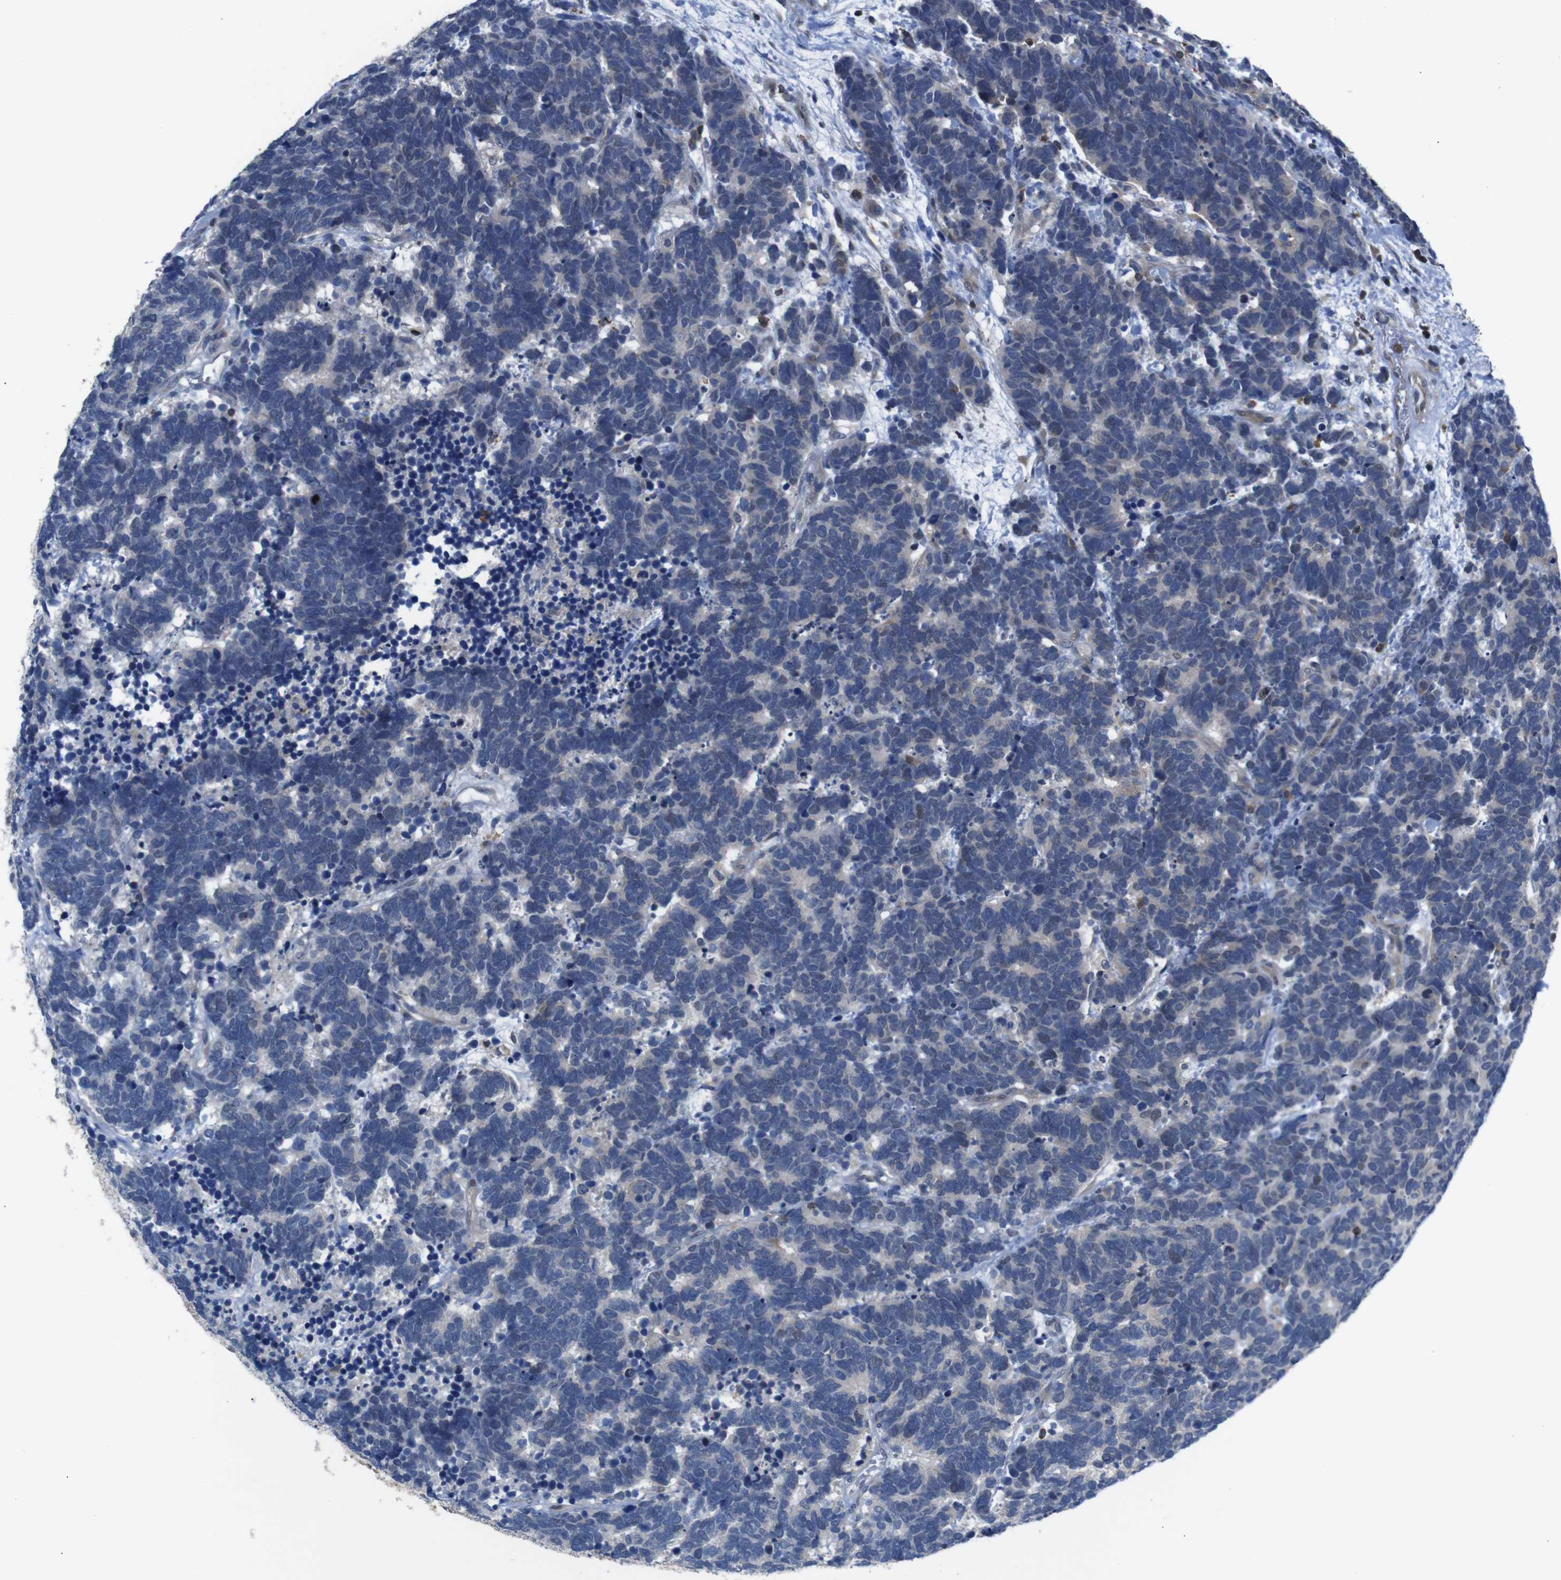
{"staining": {"intensity": "negative", "quantity": "none", "location": "none"}, "tissue": "carcinoid", "cell_type": "Tumor cells", "image_type": "cancer", "snomed": [{"axis": "morphology", "description": "Carcinoma, NOS"}, {"axis": "morphology", "description": "Carcinoid, malignant, NOS"}, {"axis": "topography", "description": "Urinary bladder"}], "caption": "Immunohistochemistry (IHC) of carcinoid reveals no staining in tumor cells. Nuclei are stained in blue.", "gene": "BRWD3", "patient": {"sex": "male", "age": 57}}